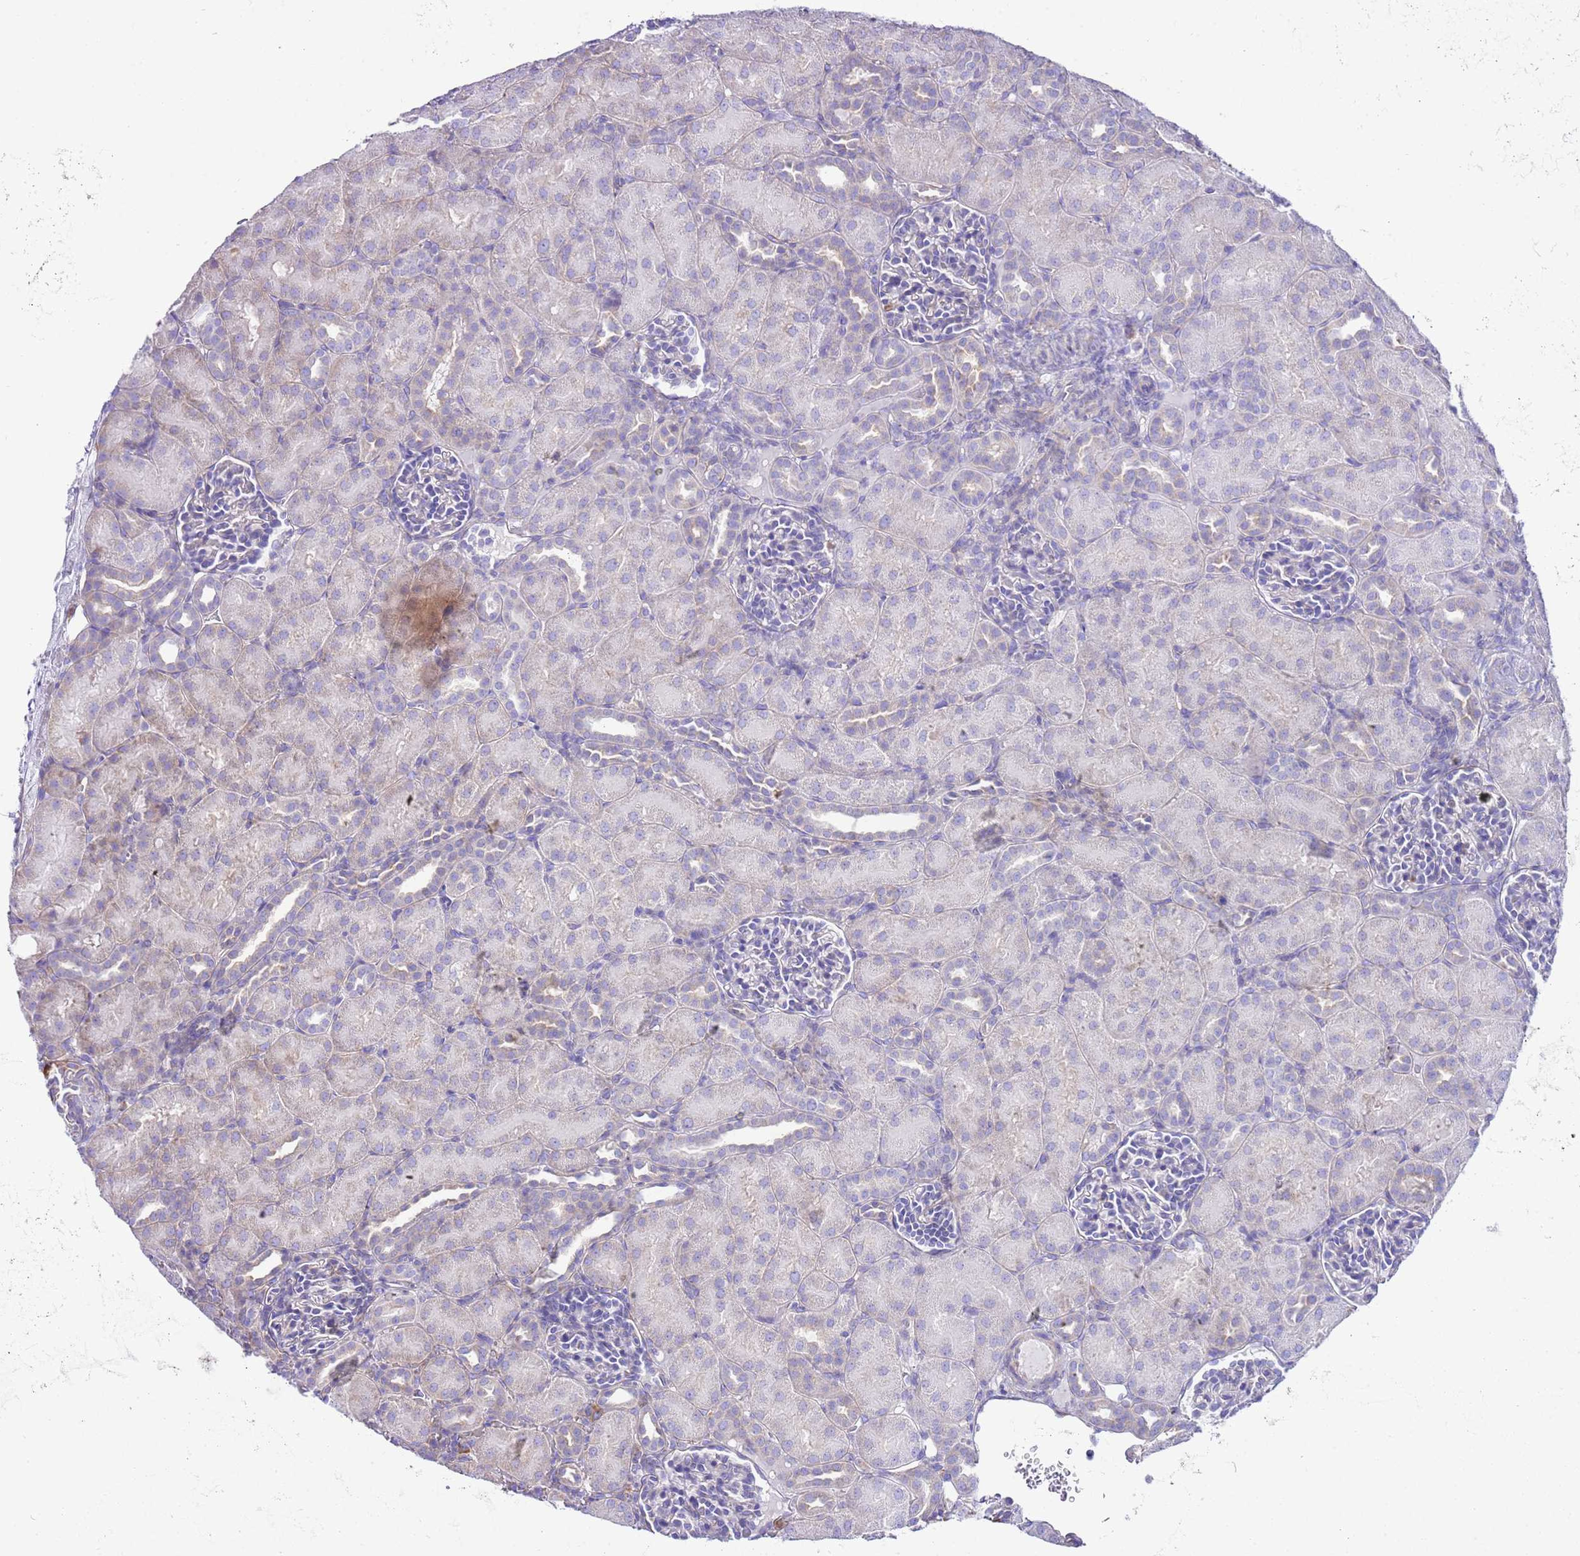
{"staining": {"intensity": "negative", "quantity": "none", "location": "none"}, "tissue": "kidney", "cell_type": "Cells in glomeruli", "image_type": "normal", "snomed": [{"axis": "morphology", "description": "Normal tissue, NOS"}, {"axis": "topography", "description": "Kidney"}], "caption": "IHC photomicrograph of normal kidney: human kidney stained with DAB (3,3'-diaminobenzidine) reveals no significant protein positivity in cells in glomeruli.", "gene": "RPS10", "patient": {"sex": "male", "age": 1}}